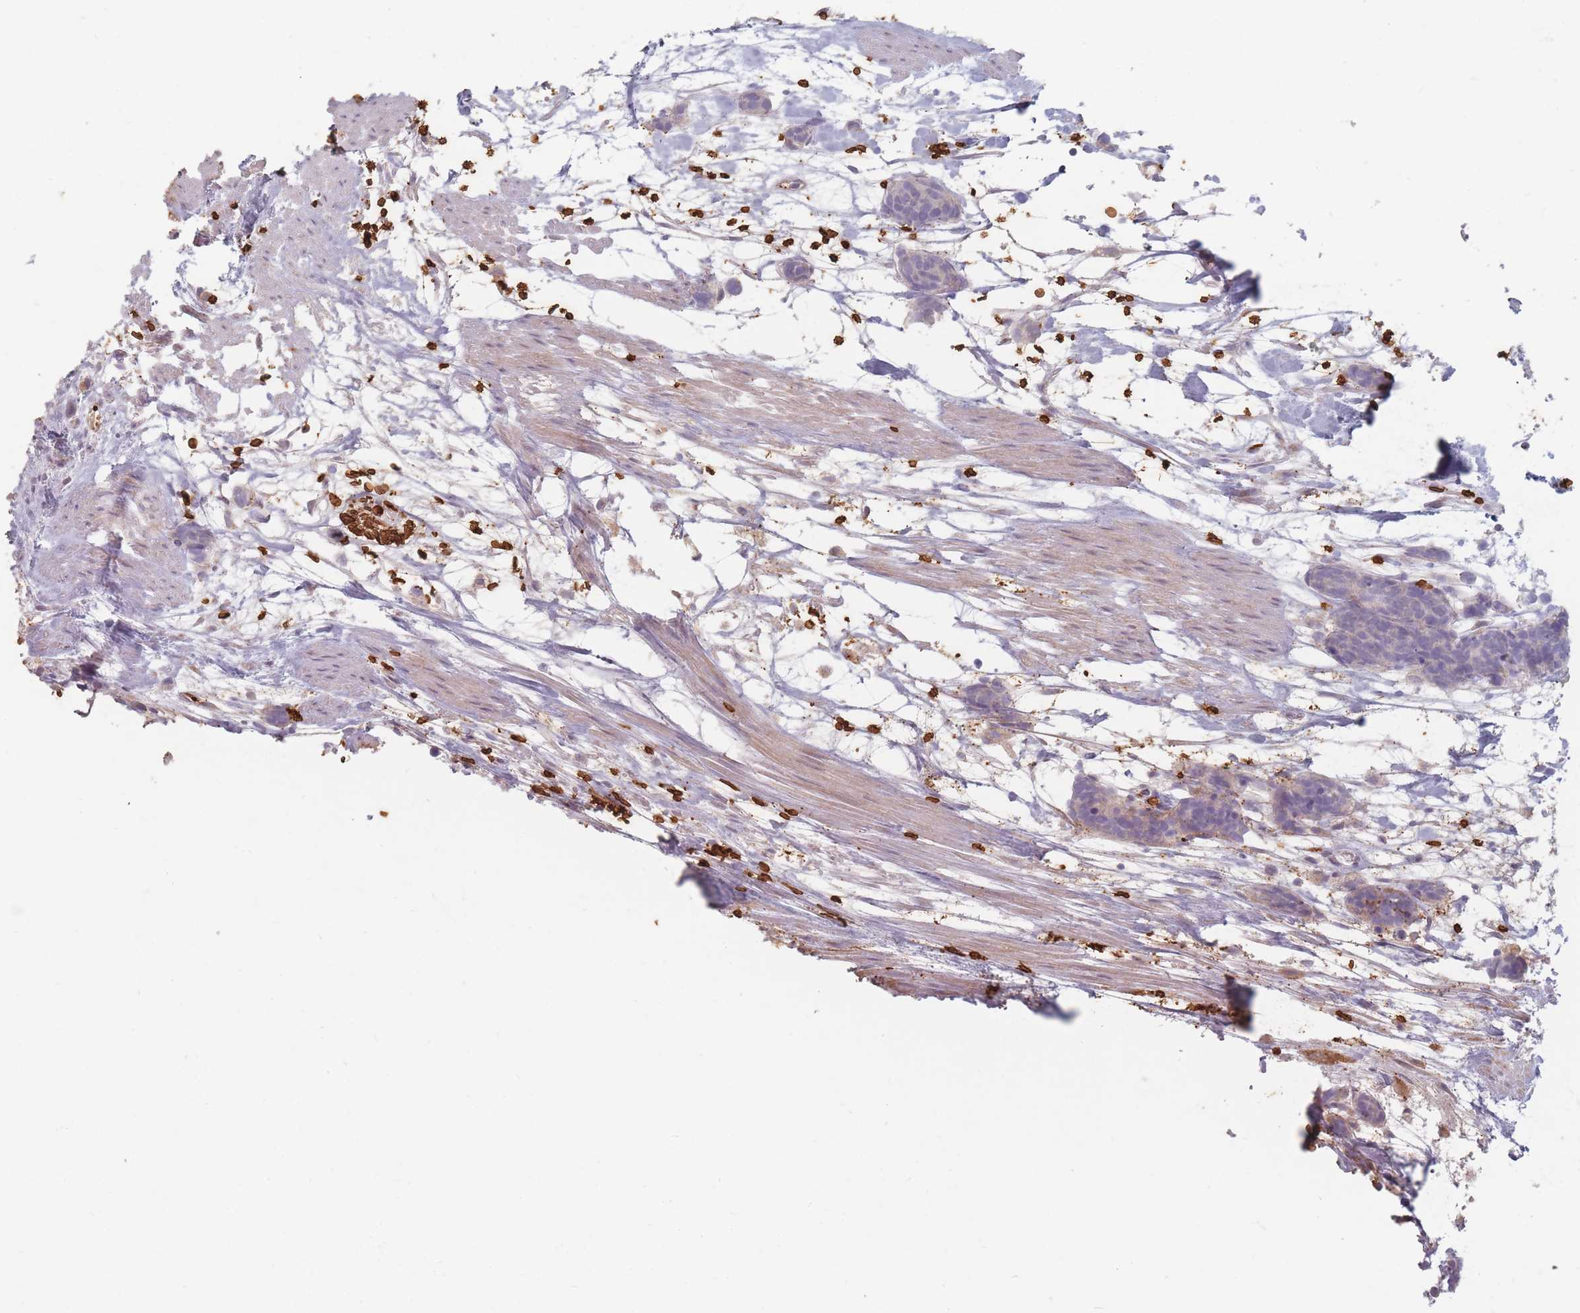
{"staining": {"intensity": "negative", "quantity": "none", "location": "none"}, "tissue": "carcinoid", "cell_type": "Tumor cells", "image_type": "cancer", "snomed": [{"axis": "morphology", "description": "Carcinoma, NOS"}, {"axis": "morphology", "description": "Carcinoid, malignant, NOS"}, {"axis": "topography", "description": "Prostate"}], "caption": "Carcinoma was stained to show a protein in brown. There is no significant expression in tumor cells.", "gene": "SLC2A6", "patient": {"sex": "male", "age": 57}}